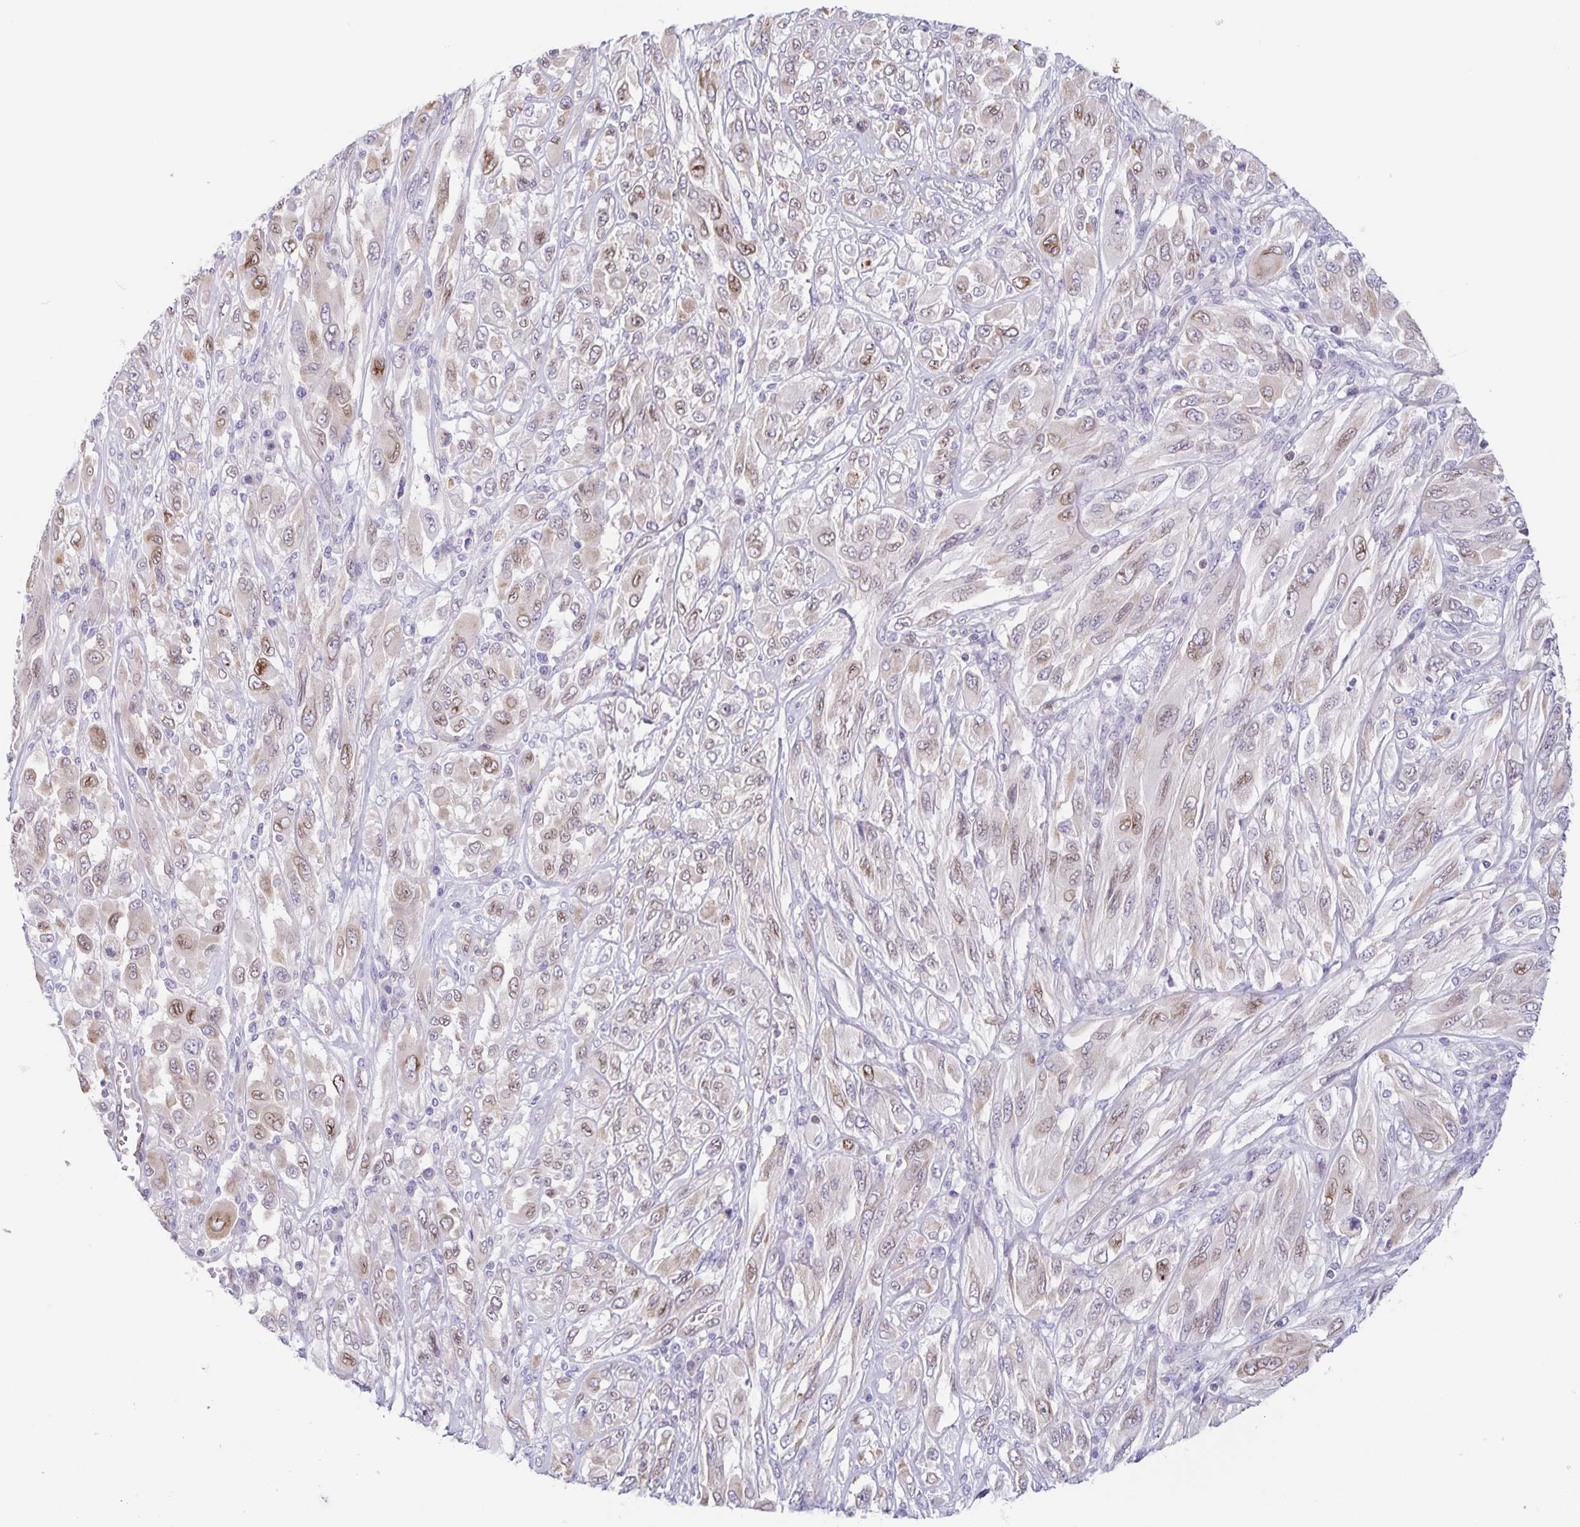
{"staining": {"intensity": "moderate", "quantity": "25%-75%", "location": "cytoplasmic/membranous,nuclear"}, "tissue": "melanoma", "cell_type": "Tumor cells", "image_type": "cancer", "snomed": [{"axis": "morphology", "description": "Malignant melanoma, NOS"}, {"axis": "topography", "description": "Skin"}], "caption": "The photomicrograph shows immunohistochemical staining of malignant melanoma. There is moderate cytoplasmic/membranous and nuclear expression is seen in approximately 25%-75% of tumor cells. (DAB (3,3'-diaminobenzidine) = brown stain, brightfield microscopy at high magnification).", "gene": "SYNE2", "patient": {"sex": "female", "age": 91}}